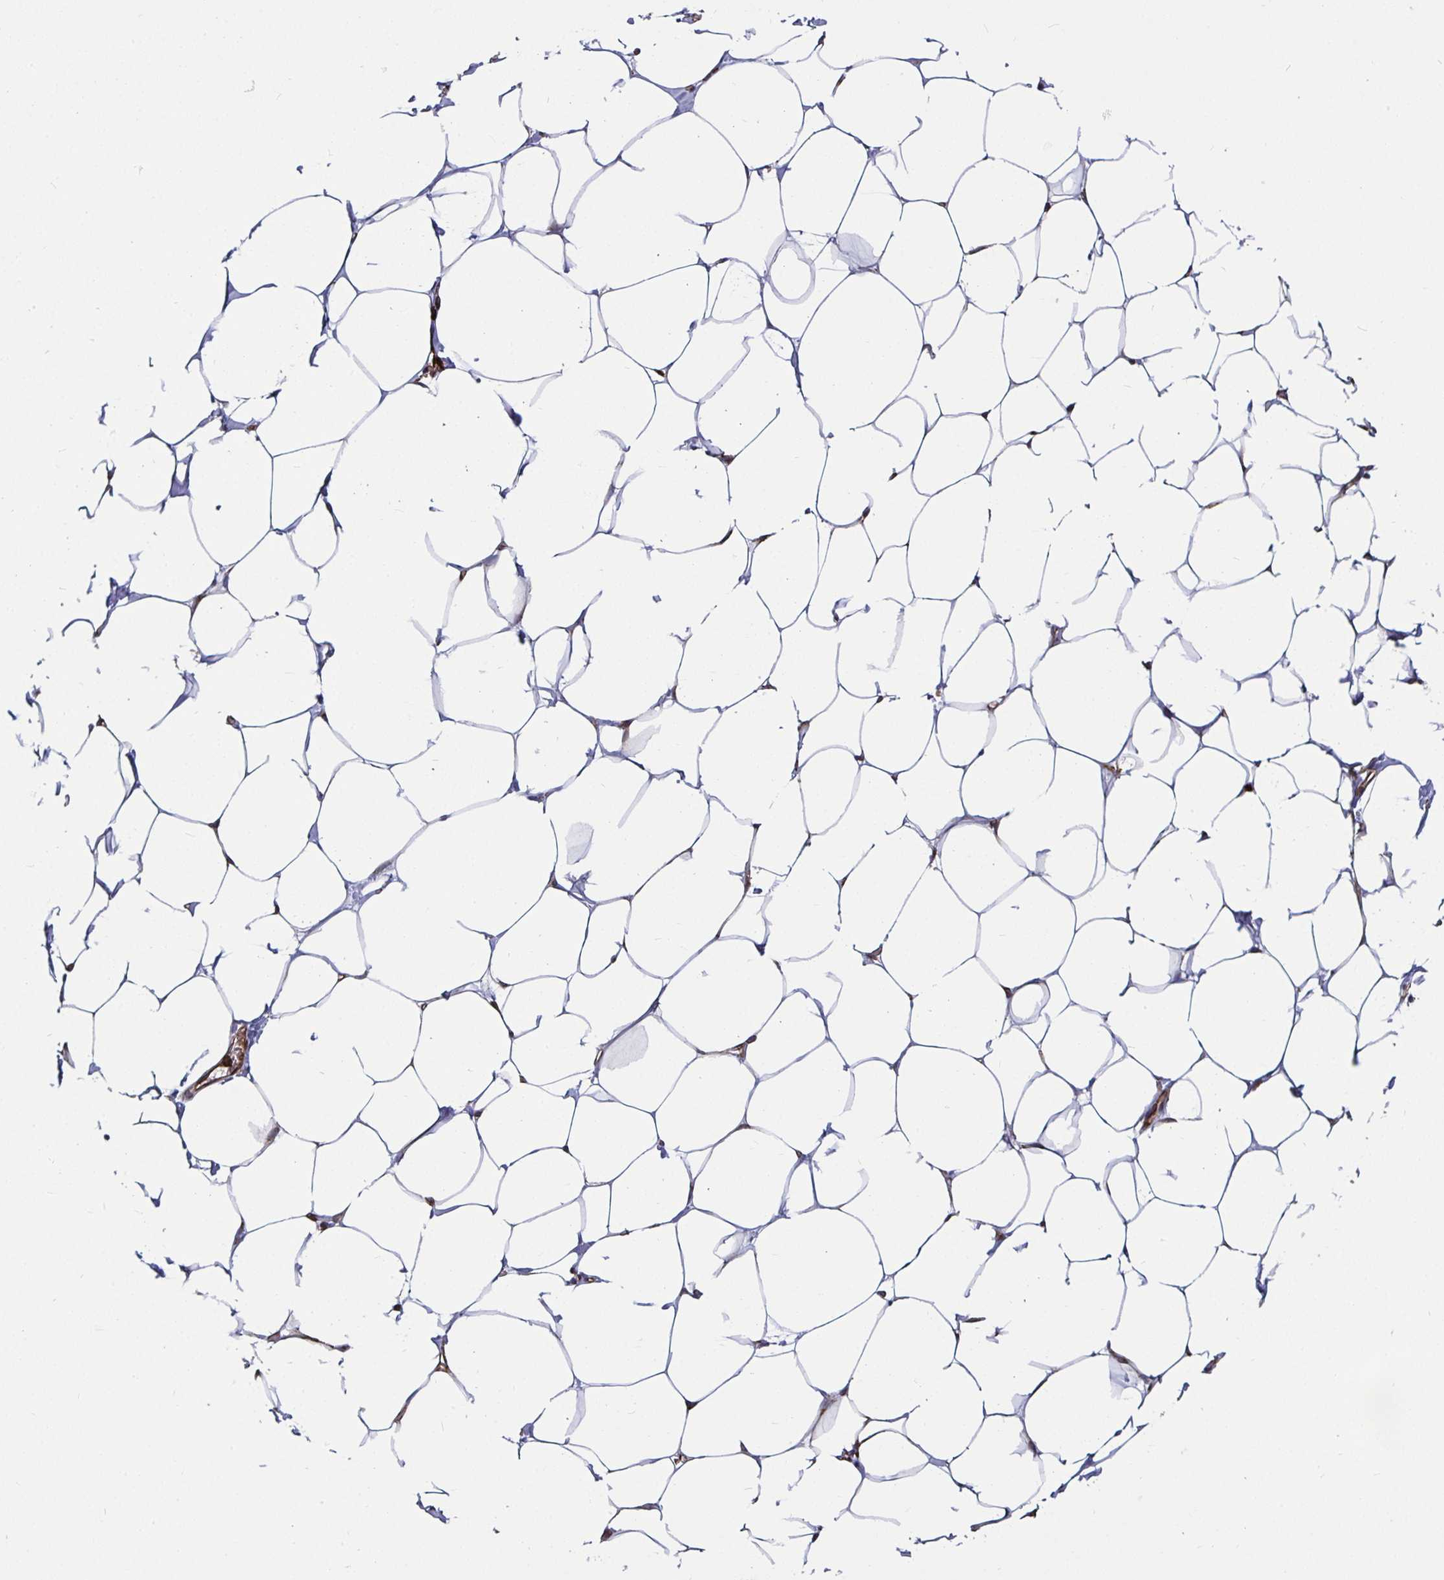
{"staining": {"intensity": "moderate", "quantity": "<25%", "location": "cytoplasmic/membranous"}, "tissue": "breast", "cell_type": "Adipocytes", "image_type": "normal", "snomed": [{"axis": "morphology", "description": "Normal tissue, NOS"}, {"axis": "topography", "description": "Breast"}], "caption": "Moderate cytoplasmic/membranous expression for a protein is seen in approximately <25% of adipocytes of normal breast using immunohistochemistry (IHC).", "gene": "SMYD3", "patient": {"sex": "female", "age": 27}}